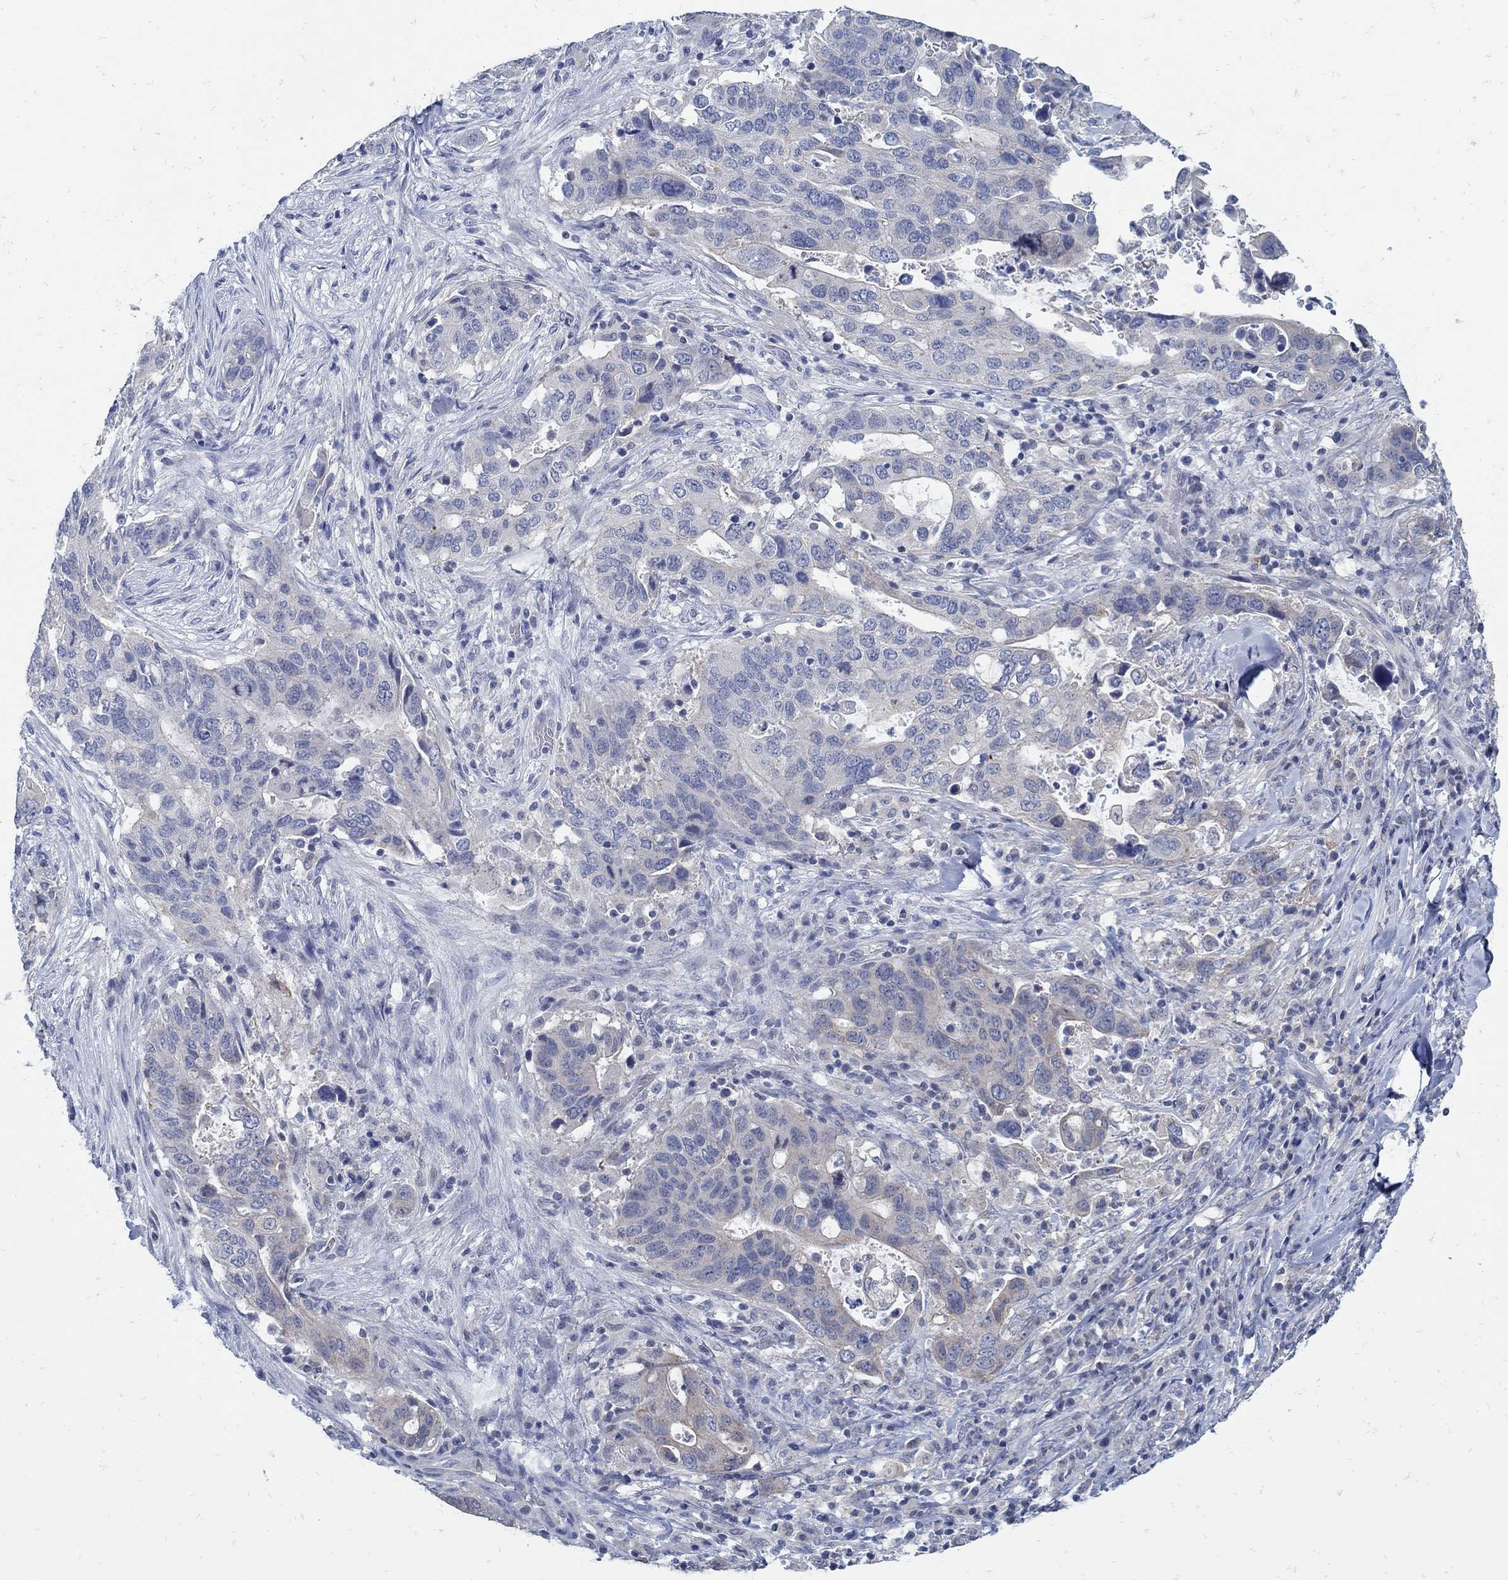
{"staining": {"intensity": "negative", "quantity": "none", "location": "none"}, "tissue": "stomach cancer", "cell_type": "Tumor cells", "image_type": "cancer", "snomed": [{"axis": "morphology", "description": "Adenocarcinoma, NOS"}, {"axis": "topography", "description": "Stomach"}], "caption": "Tumor cells show no significant expression in stomach cancer. The staining is performed using DAB brown chromogen with nuclei counter-stained in using hematoxylin.", "gene": "ZFAND4", "patient": {"sex": "male", "age": 54}}